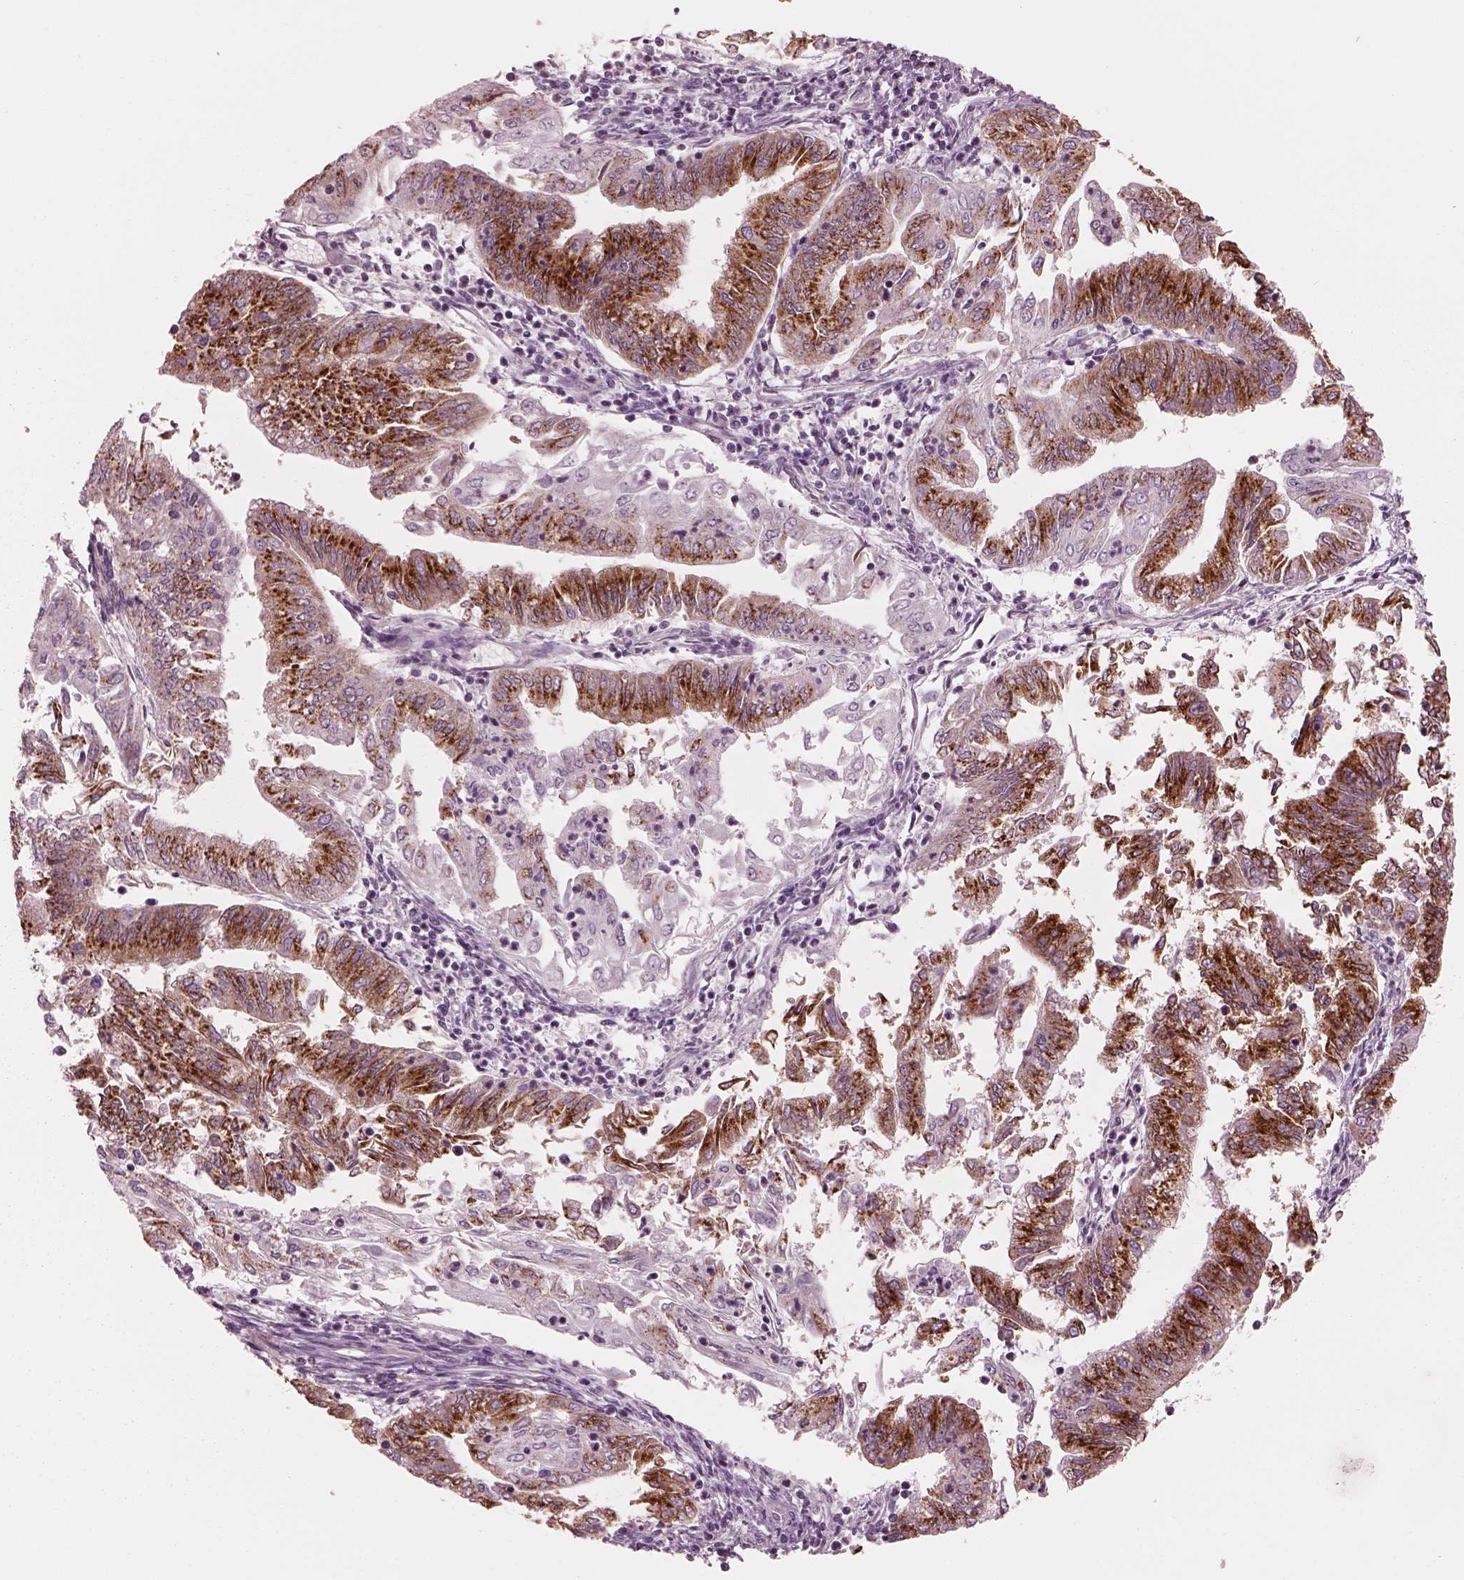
{"staining": {"intensity": "strong", "quantity": ">75%", "location": "cytoplasmic/membranous"}, "tissue": "endometrial cancer", "cell_type": "Tumor cells", "image_type": "cancer", "snomed": [{"axis": "morphology", "description": "Adenocarcinoma, NOS"}, {"axis": "topography", "description": "Endometrium"}], "caption": "A histopathology image of endometrial cancer (adenocarcinoma) stained for a protein exhibits strong cytoplasmic/membranous brown staining in tumor cells.", "gene": "ELAPOR1", "patient": {"sex": "female", "age": 55}}